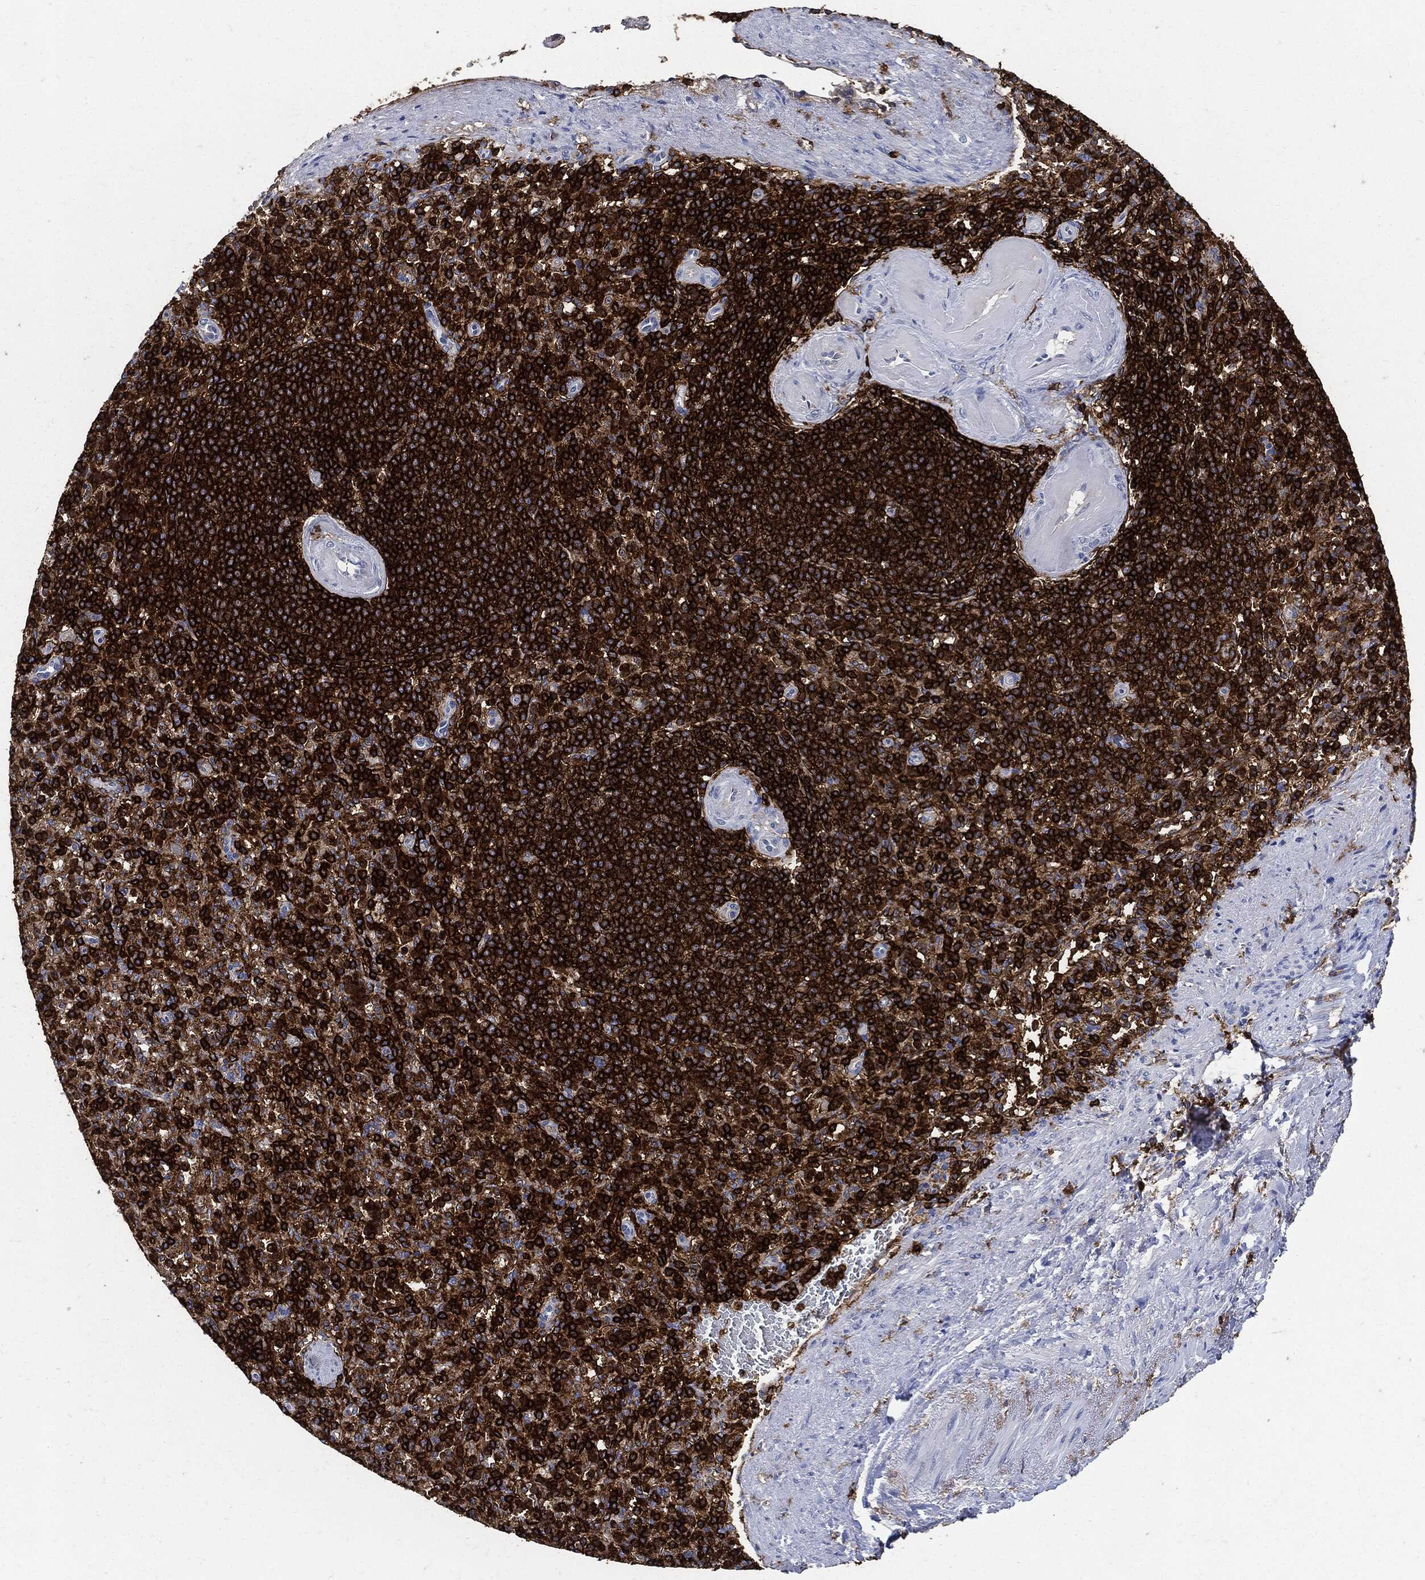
{"staining": {"intensity": "strong", "quantity": ">75%", "location": "cytoplasmic/membranous"}, "tissue": "spleen", "cell_type": "Cells in red pulp", "image_type": "normal", "snomed": [{"axis": "morphology", "description": "Normal tissue, NOS"}, {"axis": "topography", "description": "Spleen"}], "caption": "Immunohistochemical staining of unremarkable spleen exhibits strong cytoplasmic/membranous protein expression in approximately >75% of cells in red pulp.", "gene": "PTPRC", "patient": {"sex": "female", "age": 74}}